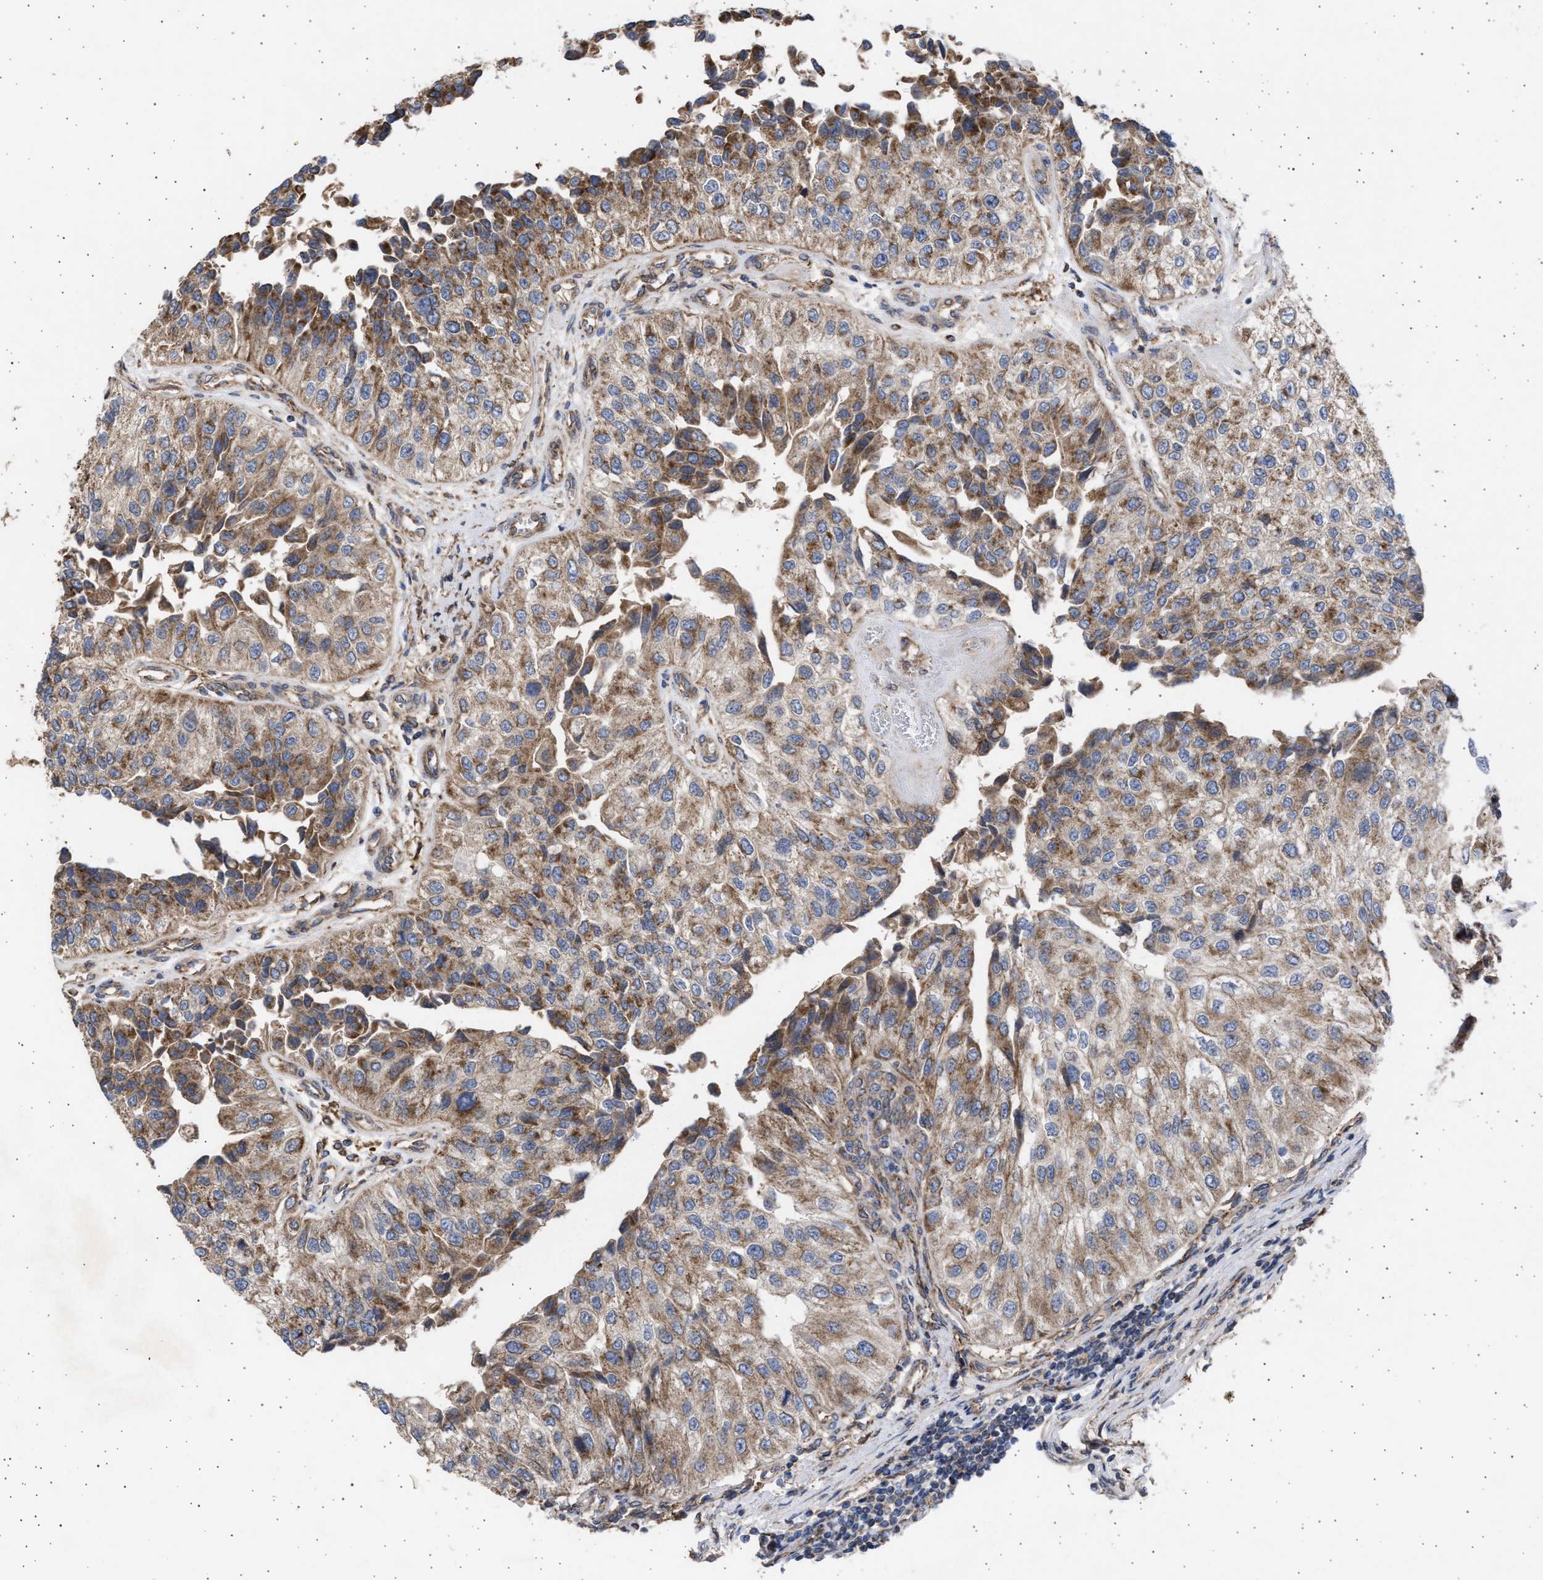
{"staining": {"intensity": "moderate", "quantity": ">75%", "location": "cytoplasmic/membranous"}, "tissue": "urothelial cancer", "cell_type": "Tumor cells", "image_type": "cancer", "snomed": [{"axis": "morphology", "description": "Urothelial carcinoma, High grade"}, {"axis": "topography", "description": "Kidney"}, {"axis": "topography", "description": "Urinary bladder"}], "caption": "Protein staining of urothelial carcinoma (high-grade) tissue exhibits moderate cytoplasmic/membranous staining in approximately >75% of tumor cells. (DAB (3,3'-diaminobenzidine) IHC, brown staining for protein, blue staining for nuclei).", "gene": "TTC19", "patient": {"sex": "male", "age": 77}}